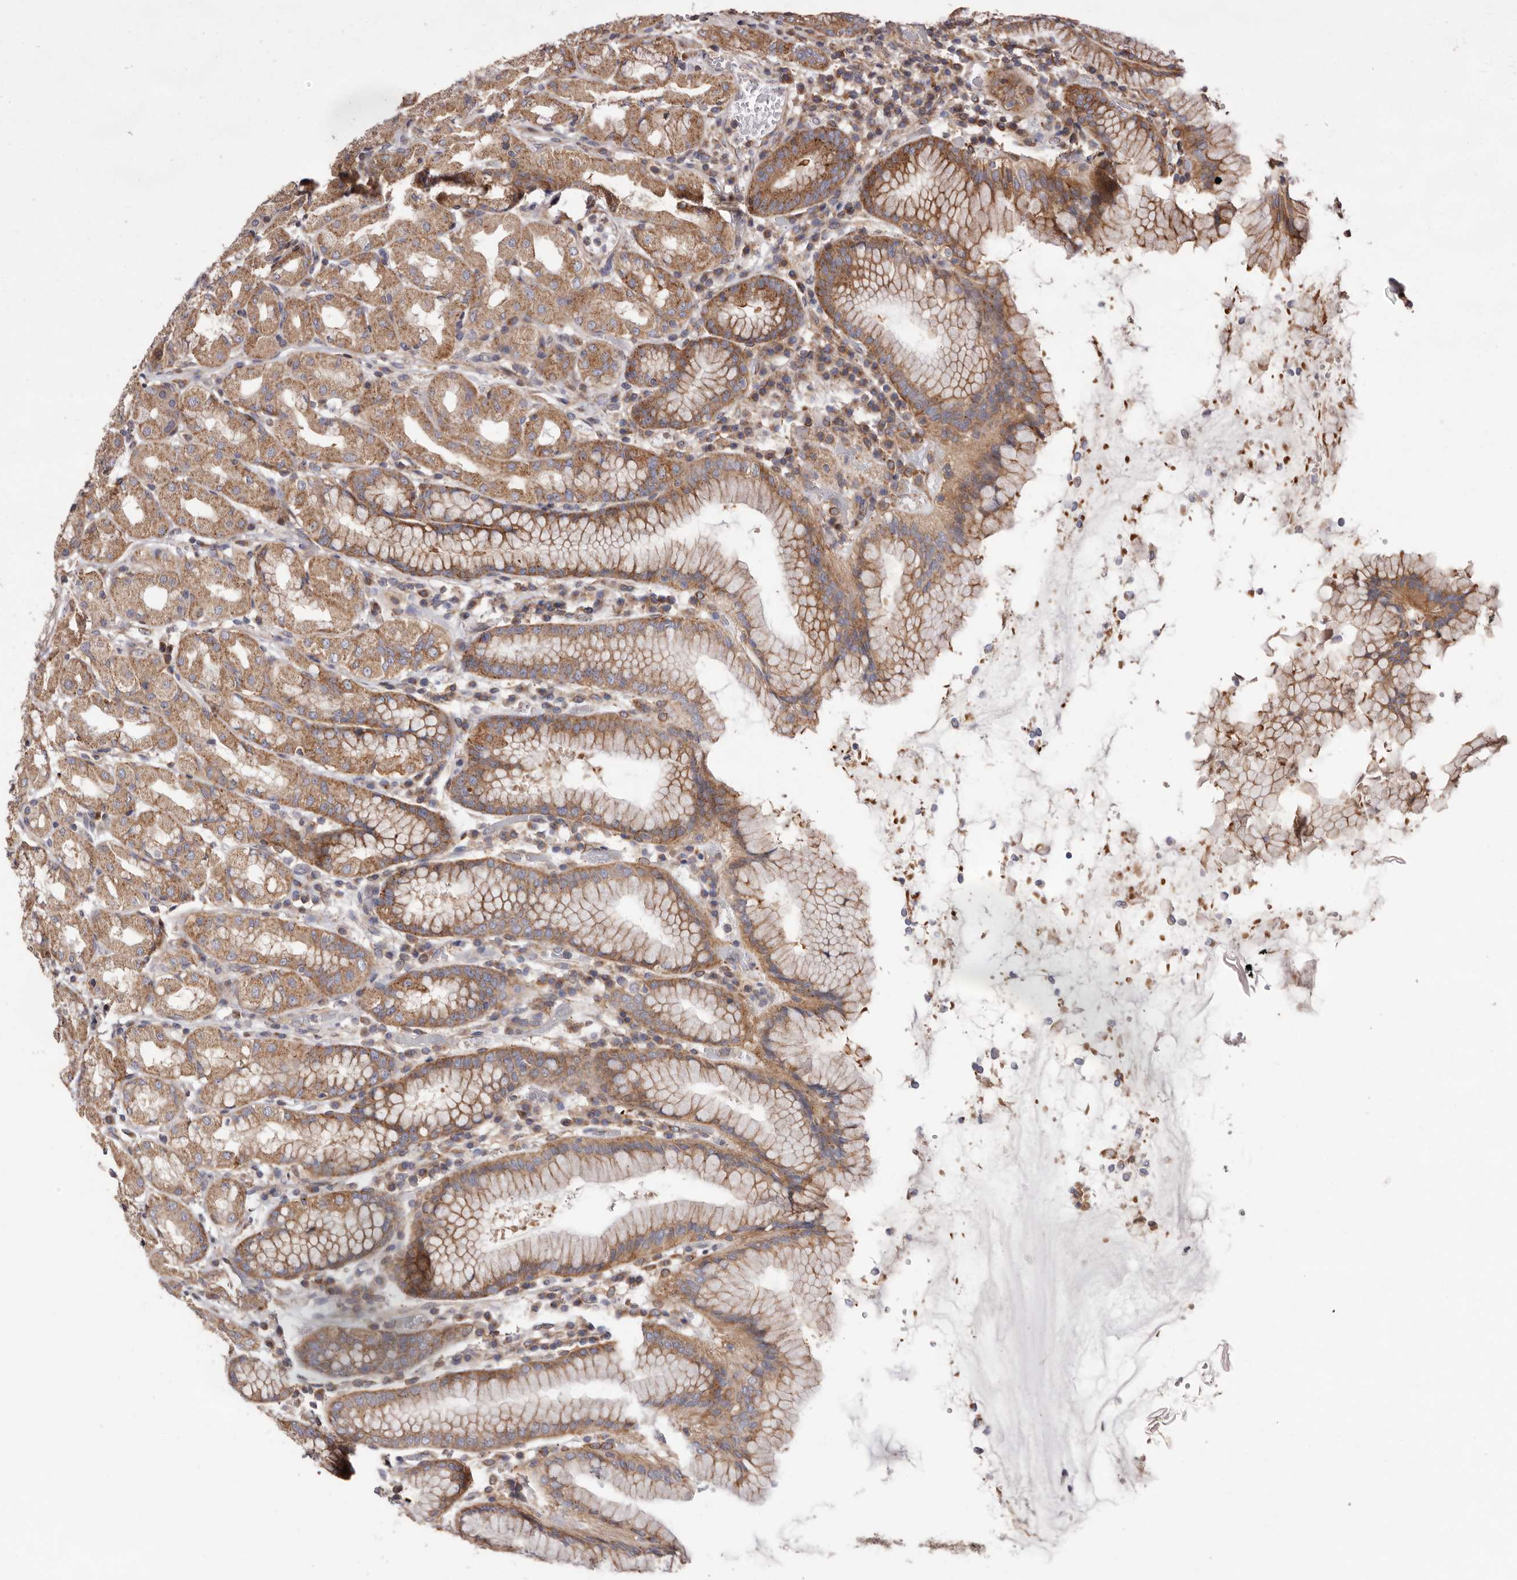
{"staining": {"intensity": "moderate", "quantity": ">75%", "location": "cytoplasmic/membranous"}, "tissue": "stomach", "cell_type": "Glandular cells", "image_type": "normal", "snomed": [{"axis": "morphology", "description": "Normal tissue, NOS"}, {"axis": "topography", "description": "Stomach"}, {"axis": "topography", "description": "Stomach, lower"}], "caption": "Protein staining of normal stomach exhibits moderate cytoplasmic/membranous expression in approximately >75% of glandular cells. (DAB (3,3'-diaminobenzidine) IHC, brown staining for protein, blue staining for nuclei).", "gene": "COQ8B", "patient": {"sex": "female", "age": 56}}